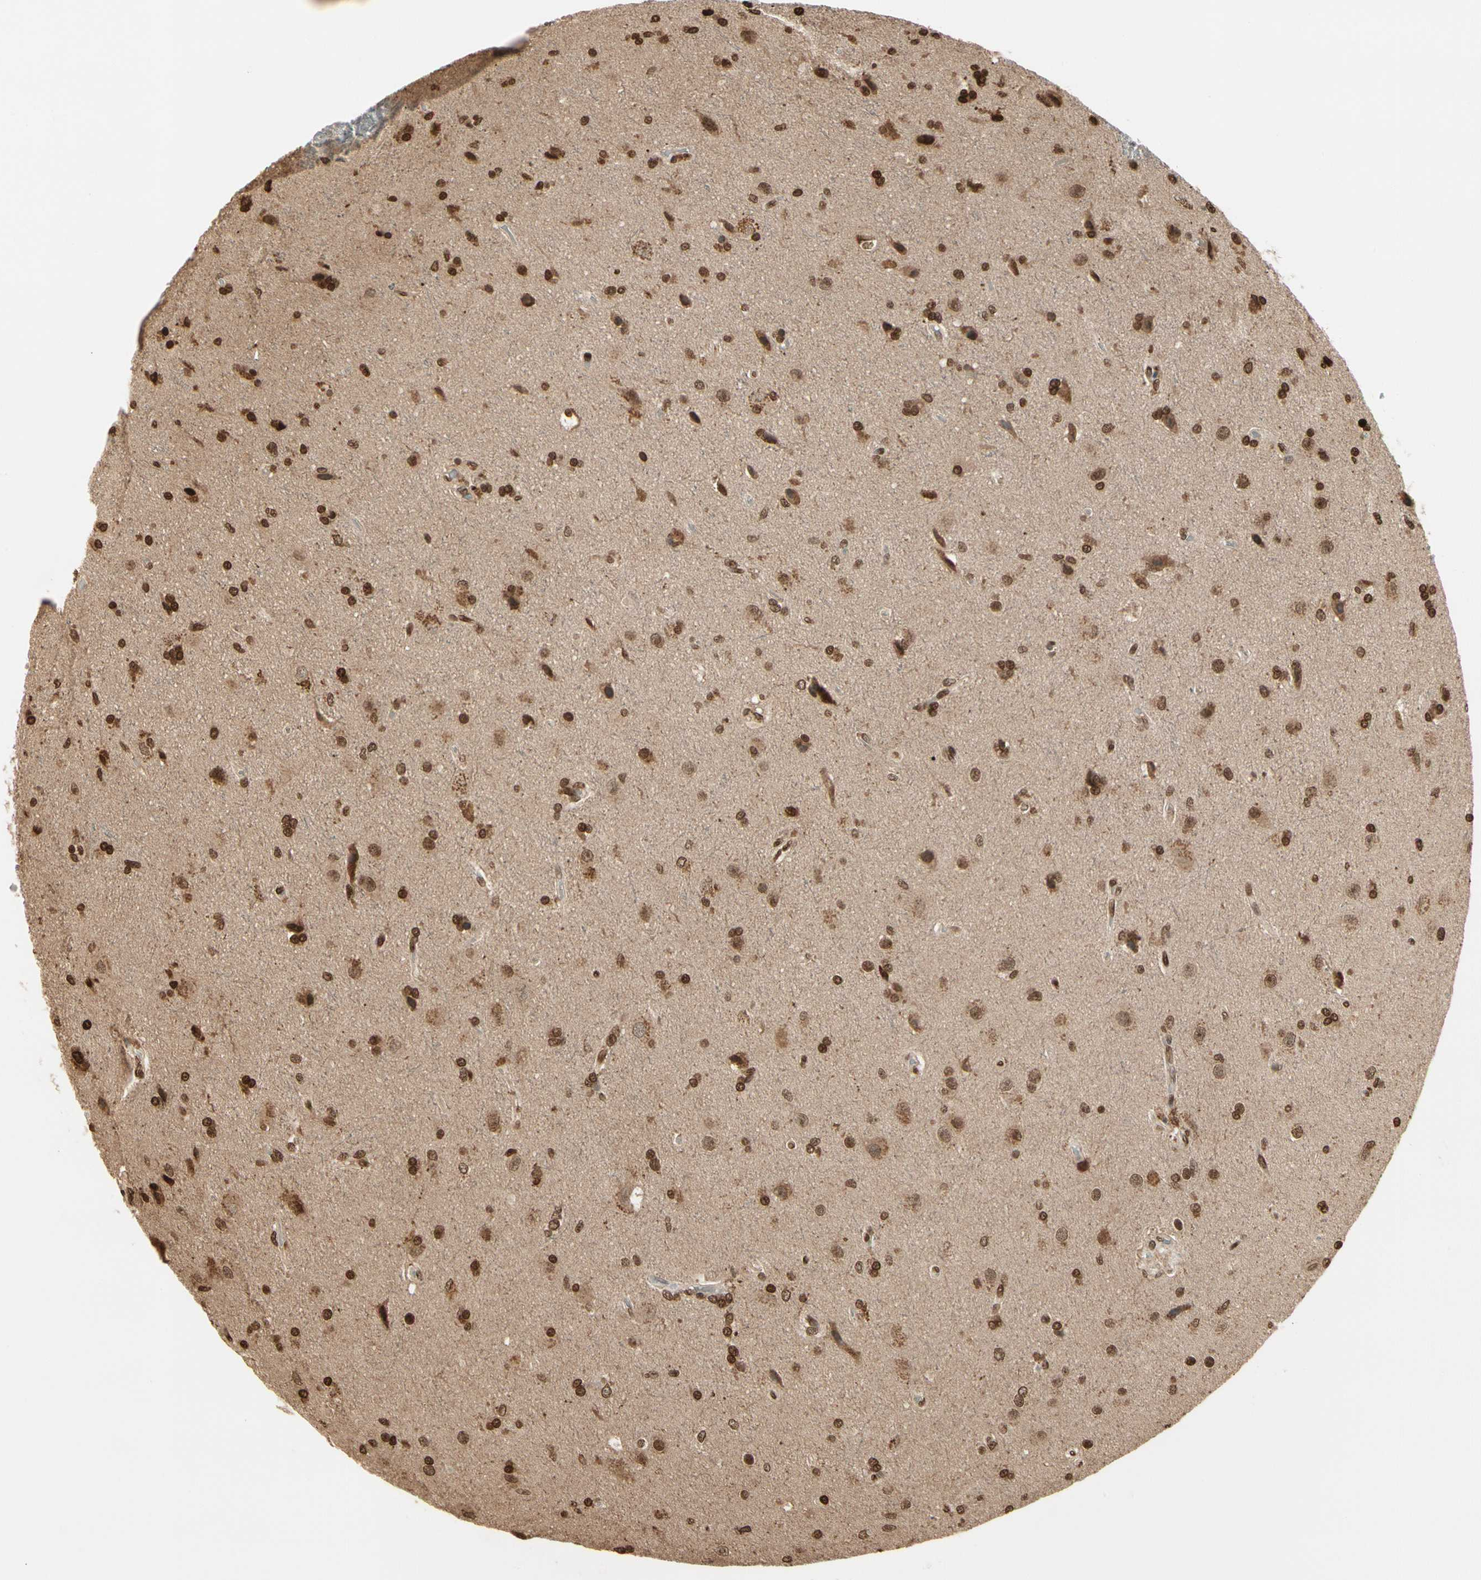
{"staining": {"intensity": "strong", "quantity": ">75%", "location": "cytoplasmic/membranous,nuclear"}, "tissue": "glioma", "cell_type": "Tumor cells", "image_type": "cancer", "snomed": [{"axis": "morphology", "description": "Glioma, malignant, High grade"}, {"axis": "topography", "description": "Brain"}], "caption": "Immunohistochemical staining of human malignant glioma (high-grade) reveals high levels of strong cytoplasmic/membranous and nuclear protein staining in about >75% of tumor cells.", "gene": "EVC", "patient": {"sex": "male", "age": 71}}